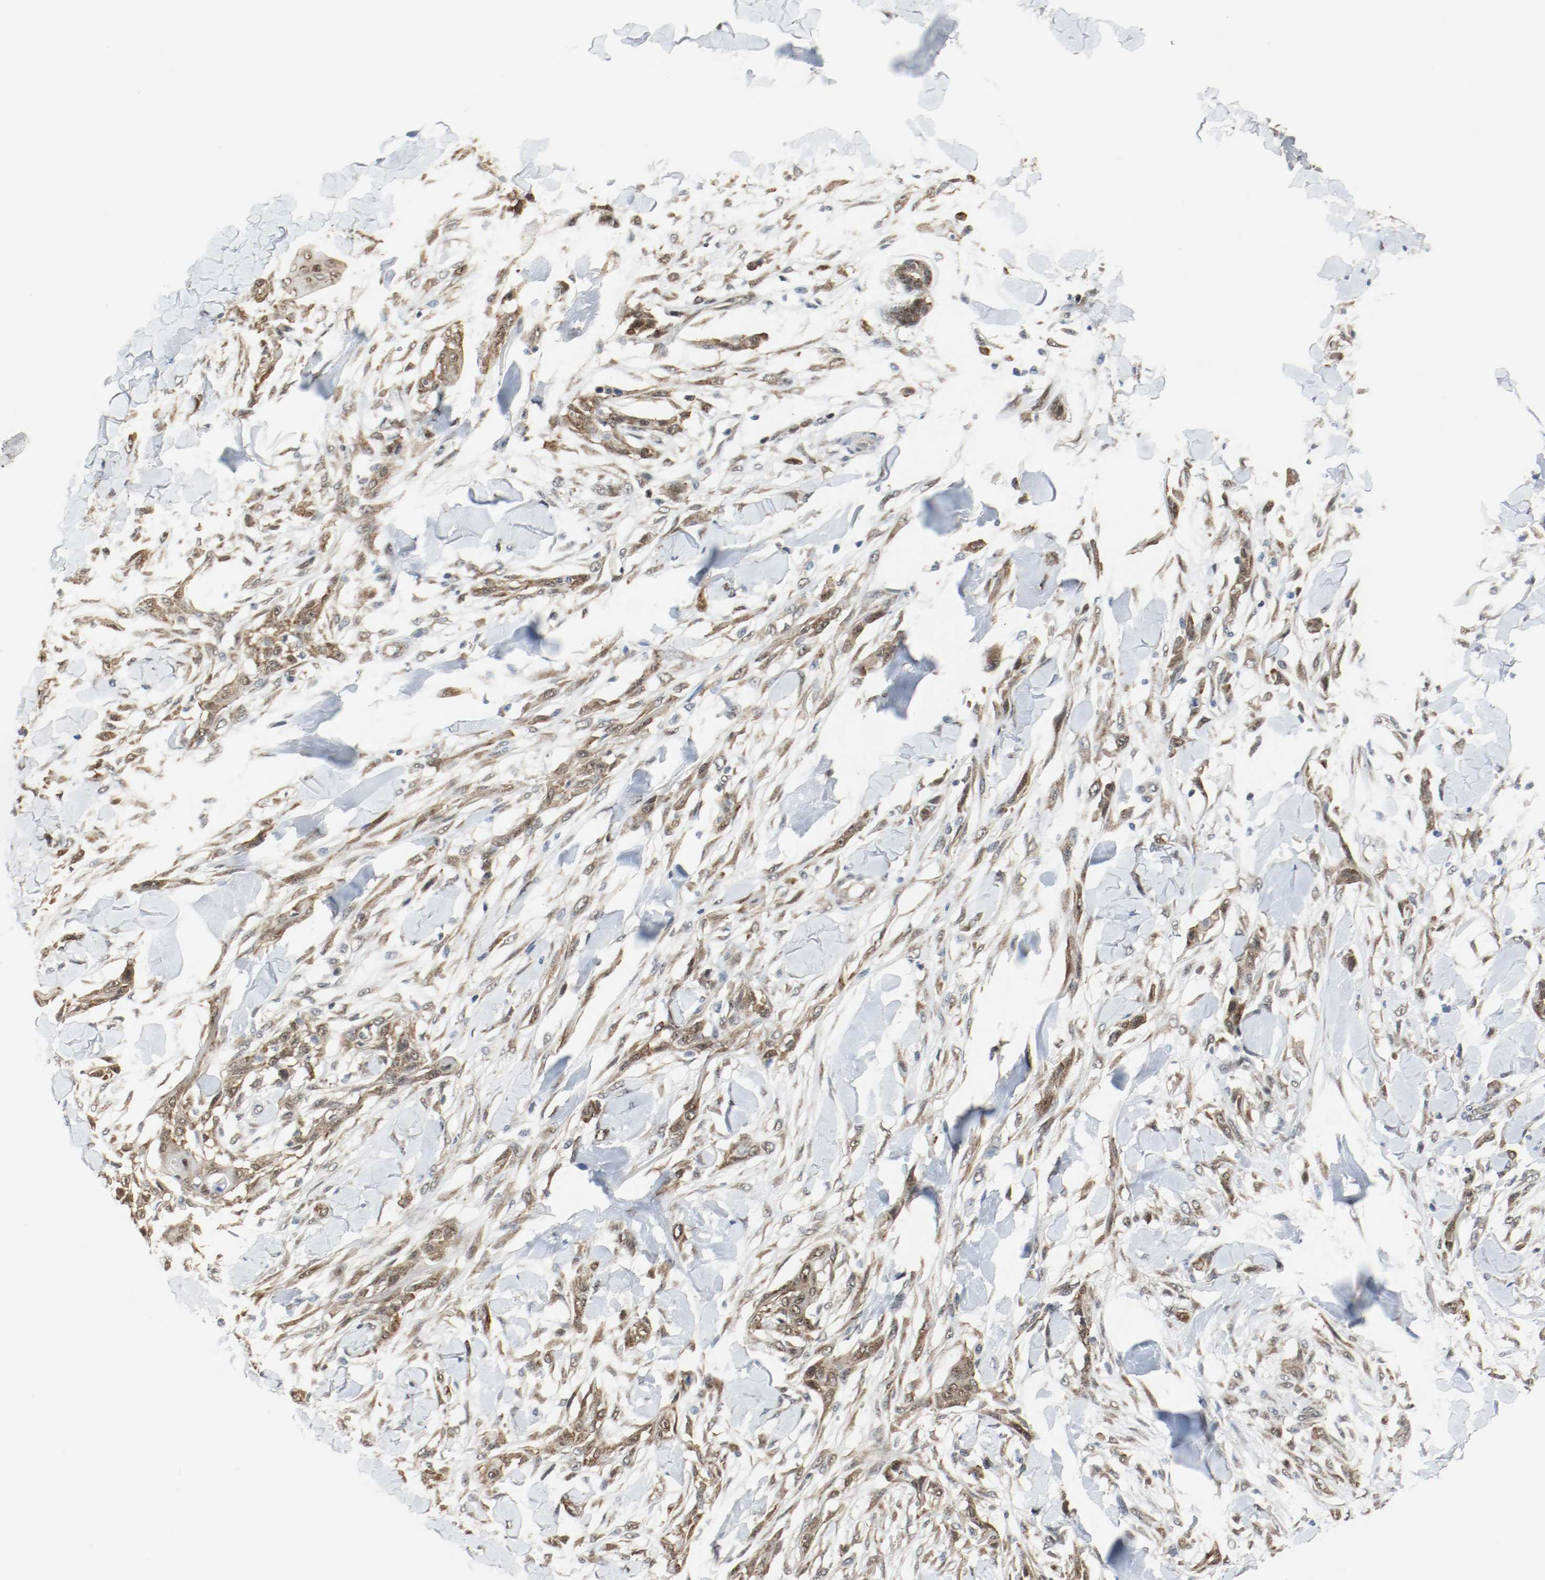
{"staining": {"intensity": "moderate", "quantity": ">75%", "location": "cytoplasmic/membranous,nuclear"}, "tissue": "skin cancer", "cell_type": "Tumor cells", "image_type": "cancer", "snomed": [{"axis": "morphology", "description": "Normal tissue, NOS"}, {"axis": "morphology", "description": "Squamous cell carcinoma, NOS"}, {"axis": "topography", "description": "Skin"}], "caption": "Human skin cancer stained with a protein marker exhibits moderate staining in tumor cells.", "gene": "PPME1", "patient": {"sex": "female", "age": 59}}